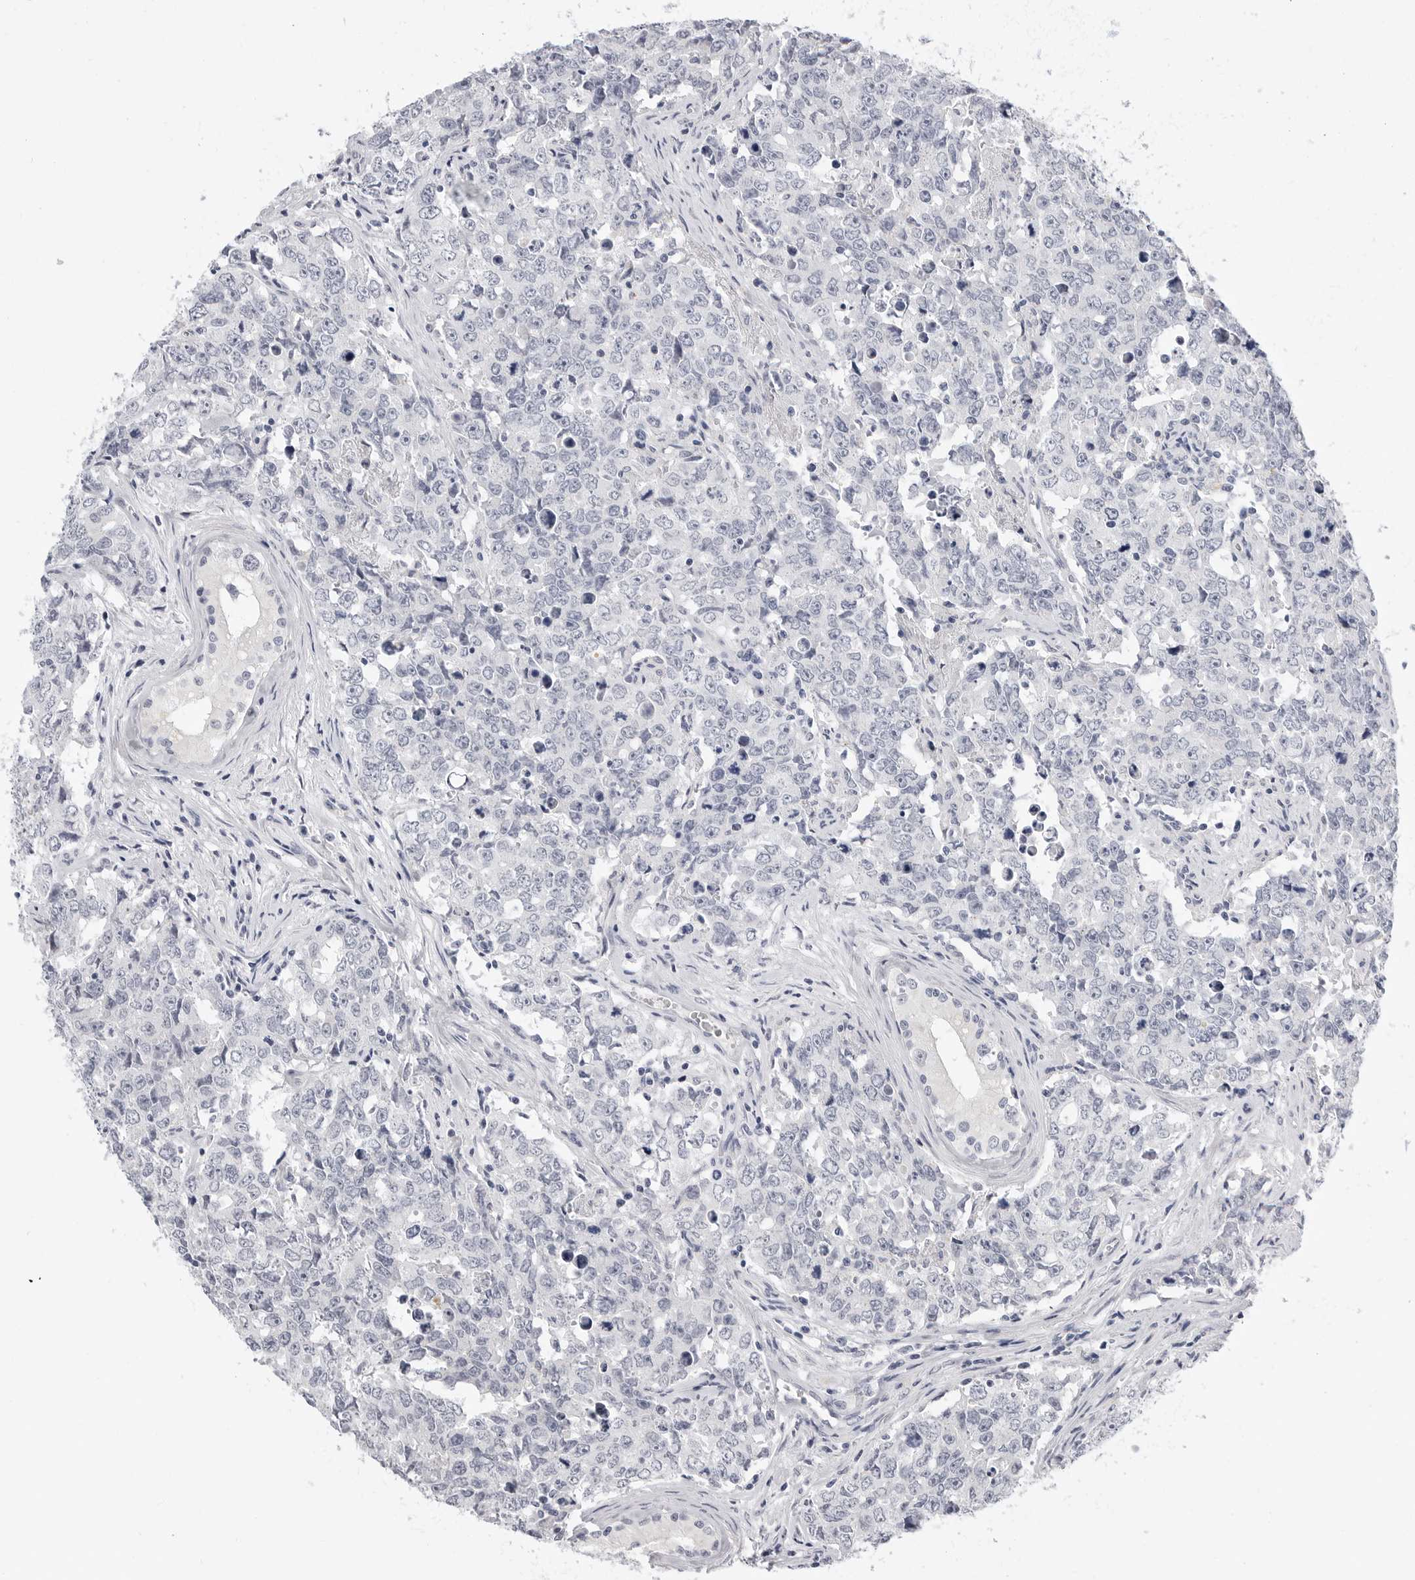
{"staining": {"intensity": "negative", "quantity": "none", "location": "none"}, "tissue": "testis cancer", "cell_type": "Tumor cells", "image_type": "cancer", "snomed": [{"axis": "morphology", "description": "Carcinoma, Embryonal, NOS"}, {"axis": "topography", "description": "Testis"}], "caption": "DAB immunohistochemical staining of human testis embryonal carcinoma shows no significant expression in tumor cells.", "gene": "PLN", "patient": {"sex": "male", "age": 28}}